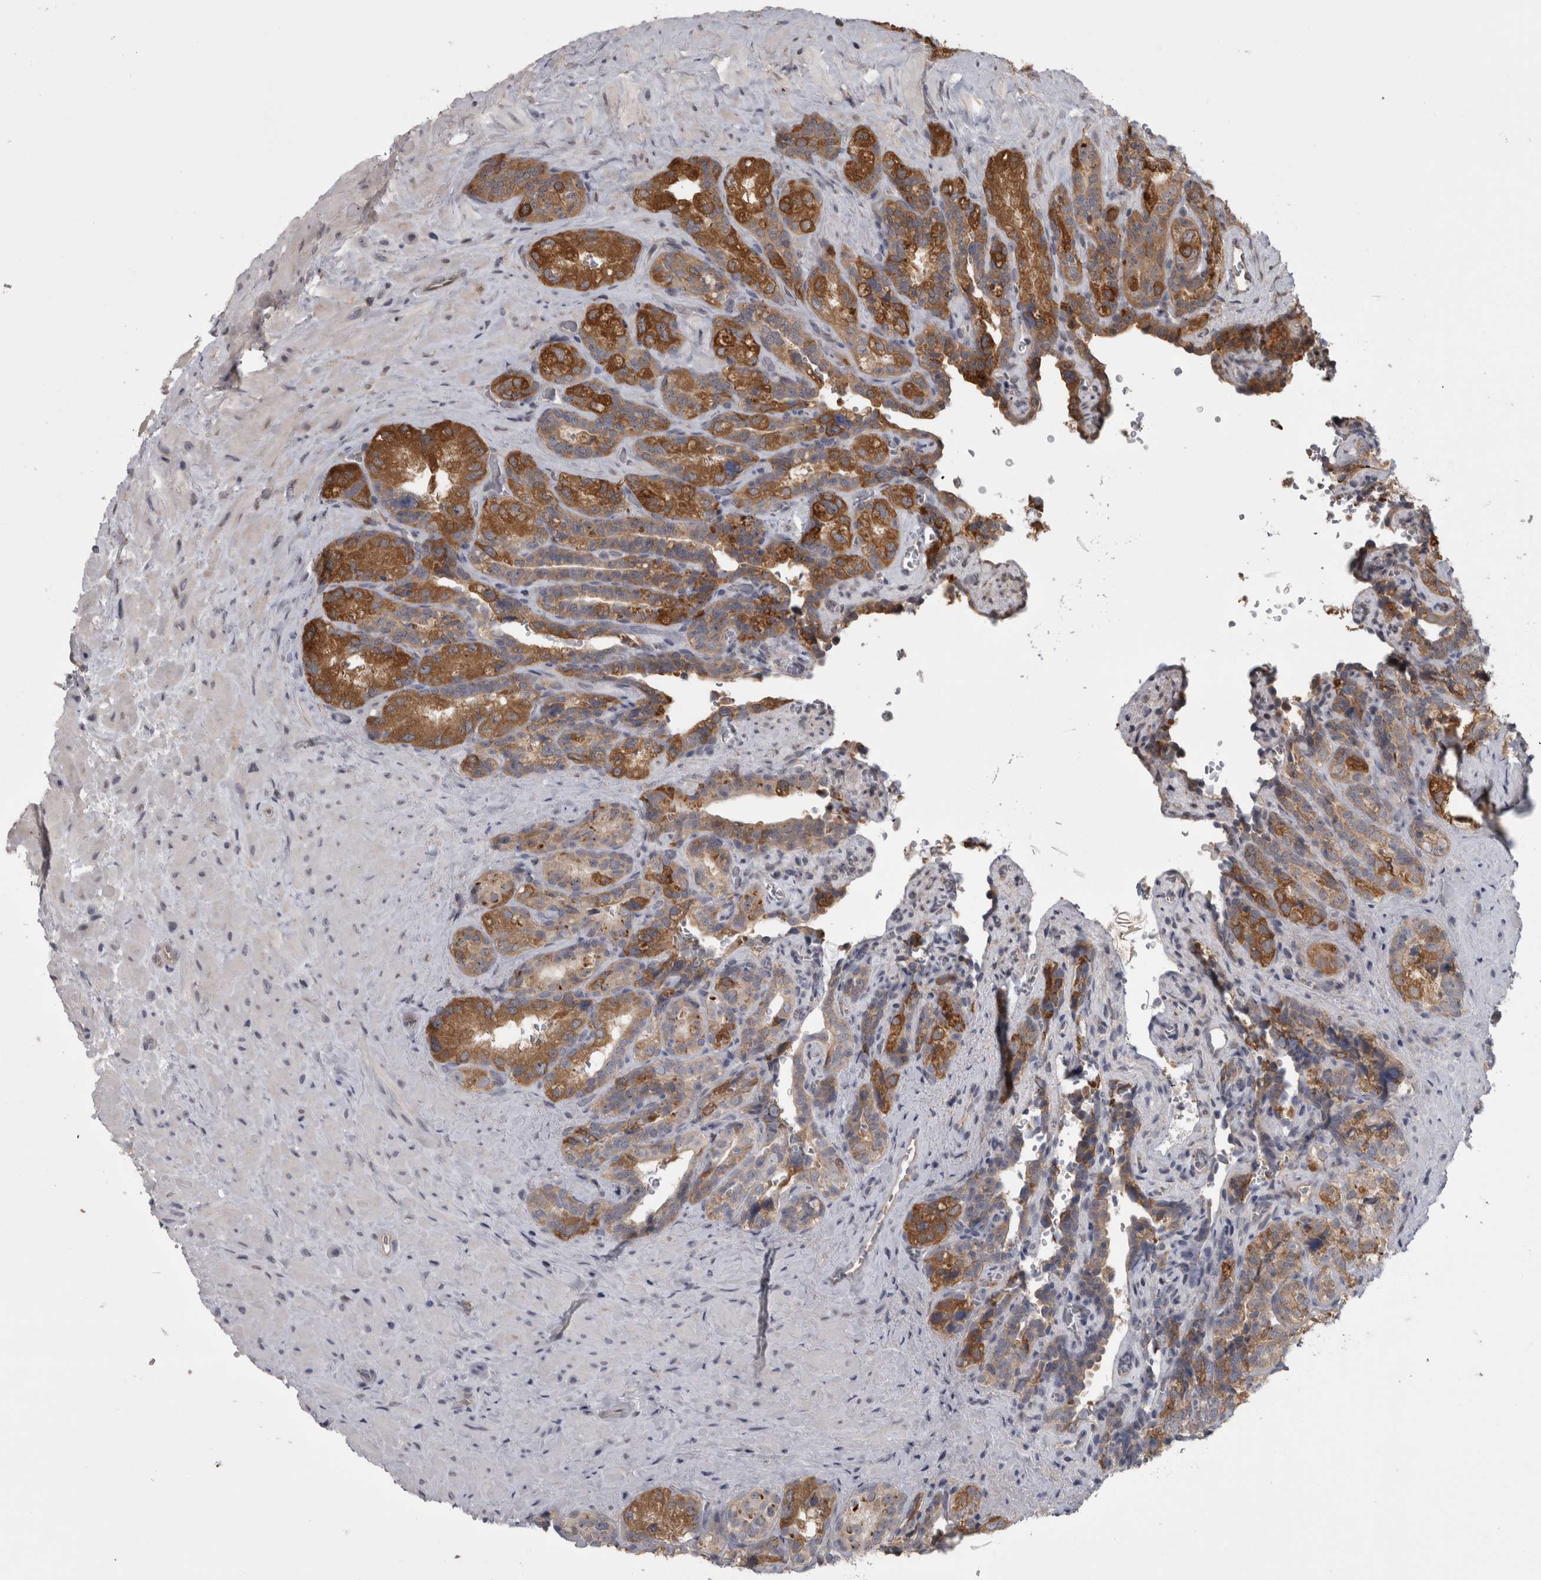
{"staining": {"intensity": "moderate", "quantity": ">75%", "location": "cytoplasmic/membranous"}, "tissue": "seminal vesicle", "cell_type": "Glandular cells", "image_type": "normal", "snomed": [{"axis": "morphology", "description": "Normal tissue, NOS"}, {"axis": "topography", "description": "Prostate"}, {"axis": "topography", "description": "Seminal veicle"}], "caption": "Seminal vesicle stained with a brown dye displays moderate cytoplasmic/membranous positive positivity in about >75% of glandular cells.", "gene": "APRT", "patient": {"sex": "male", "age": 67}}